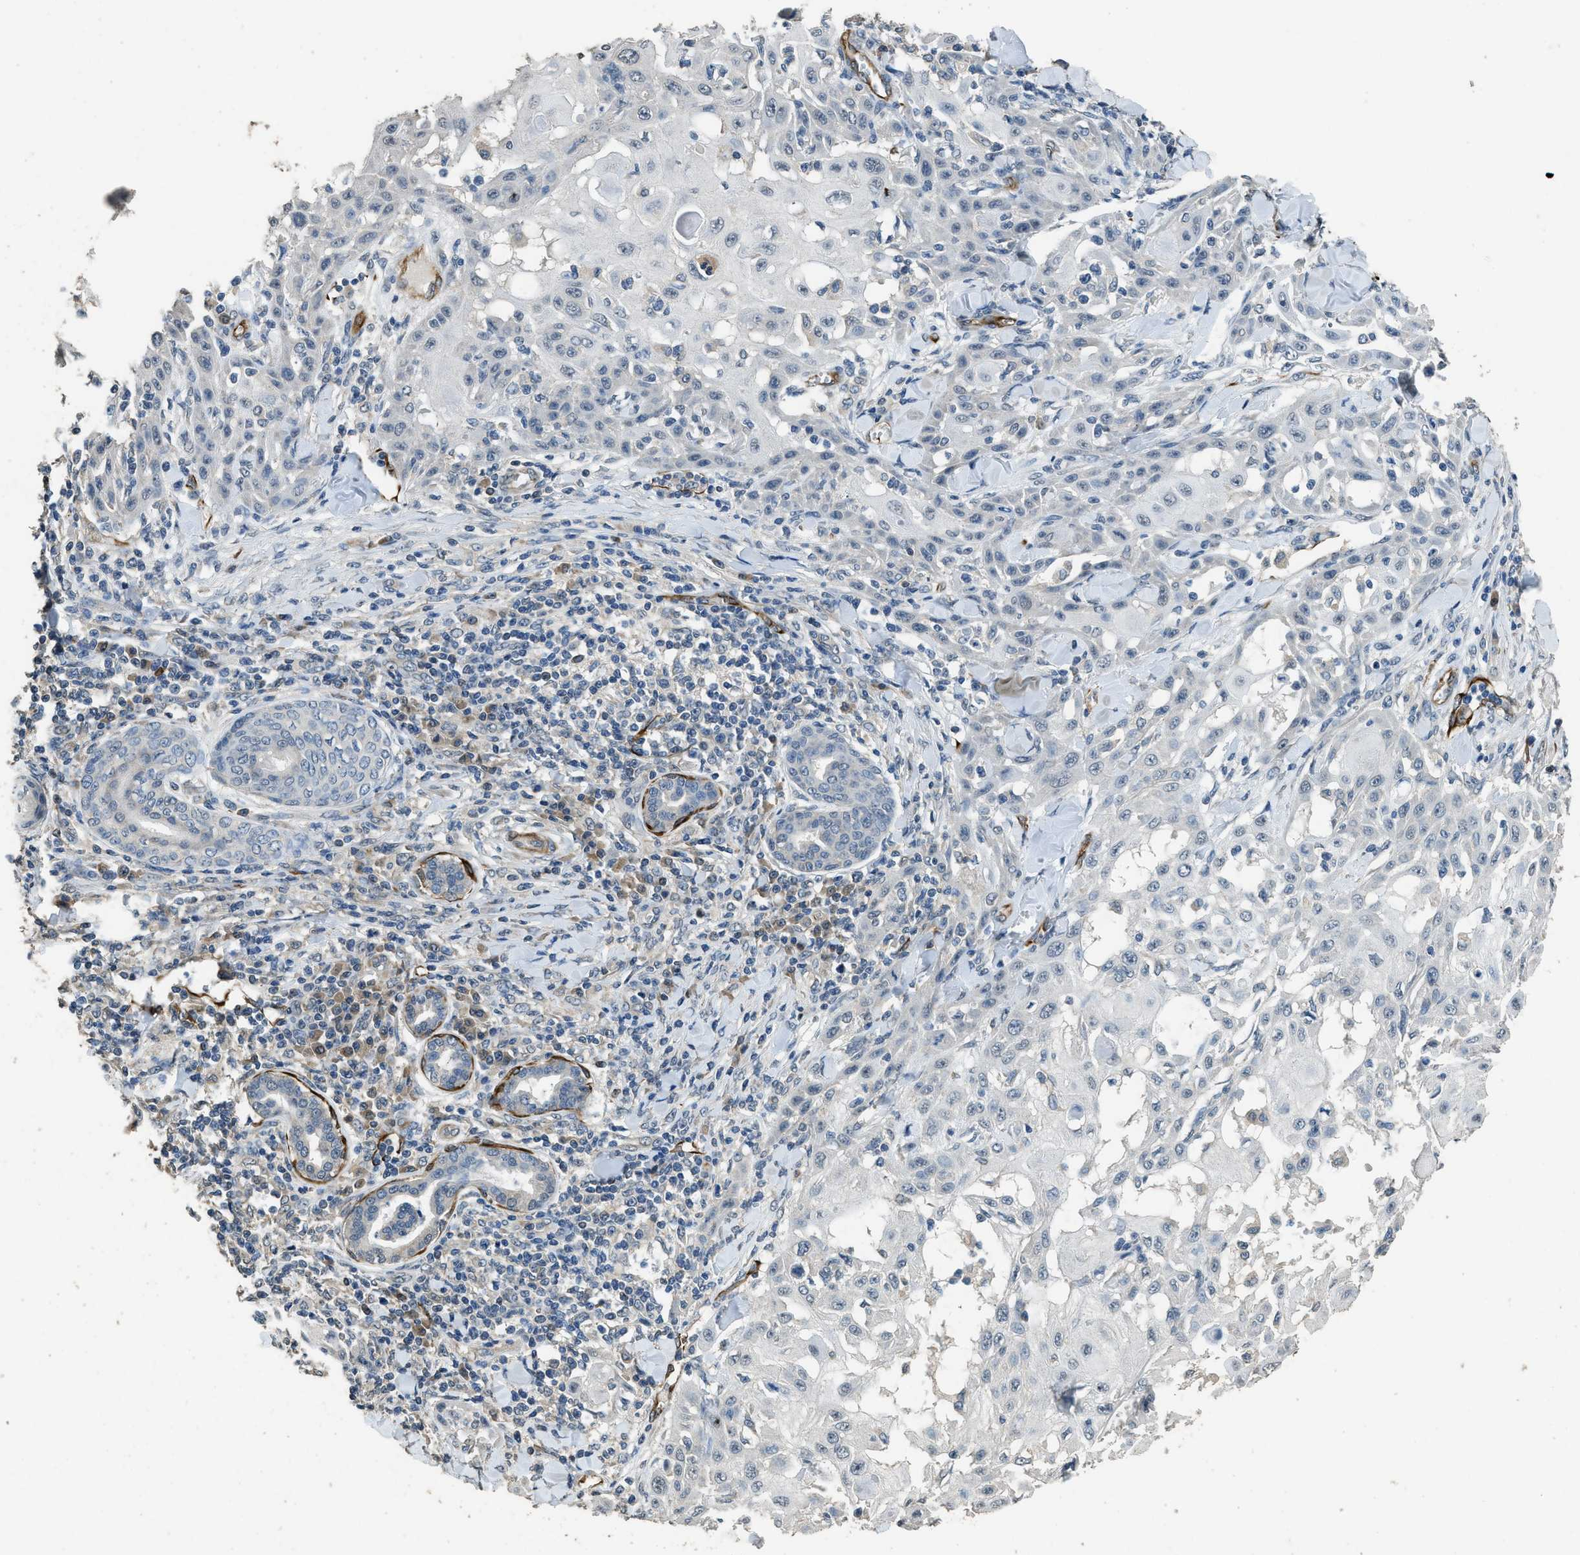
{"staining": {"intensity": "negative", "quantity": "none", "location": "none"}, "tissue": "skin cancer", "cell_type": "Tumor cells", "image_type": "cancer", "snomed": [{"axis": "morphology", "description": "Squamous cell carcinoma, NOS"}, {"axis": "topography", "description": "Skin"}], "caption": "Immunohistochemistry of skin squamous cell carcinoma exhibits no positivity in tumor cells. (Immunohistochemistry, brightfield microscopy, high magnification).", "gene": "SYNM", "patient": {"sex": "male", "age": 24}}